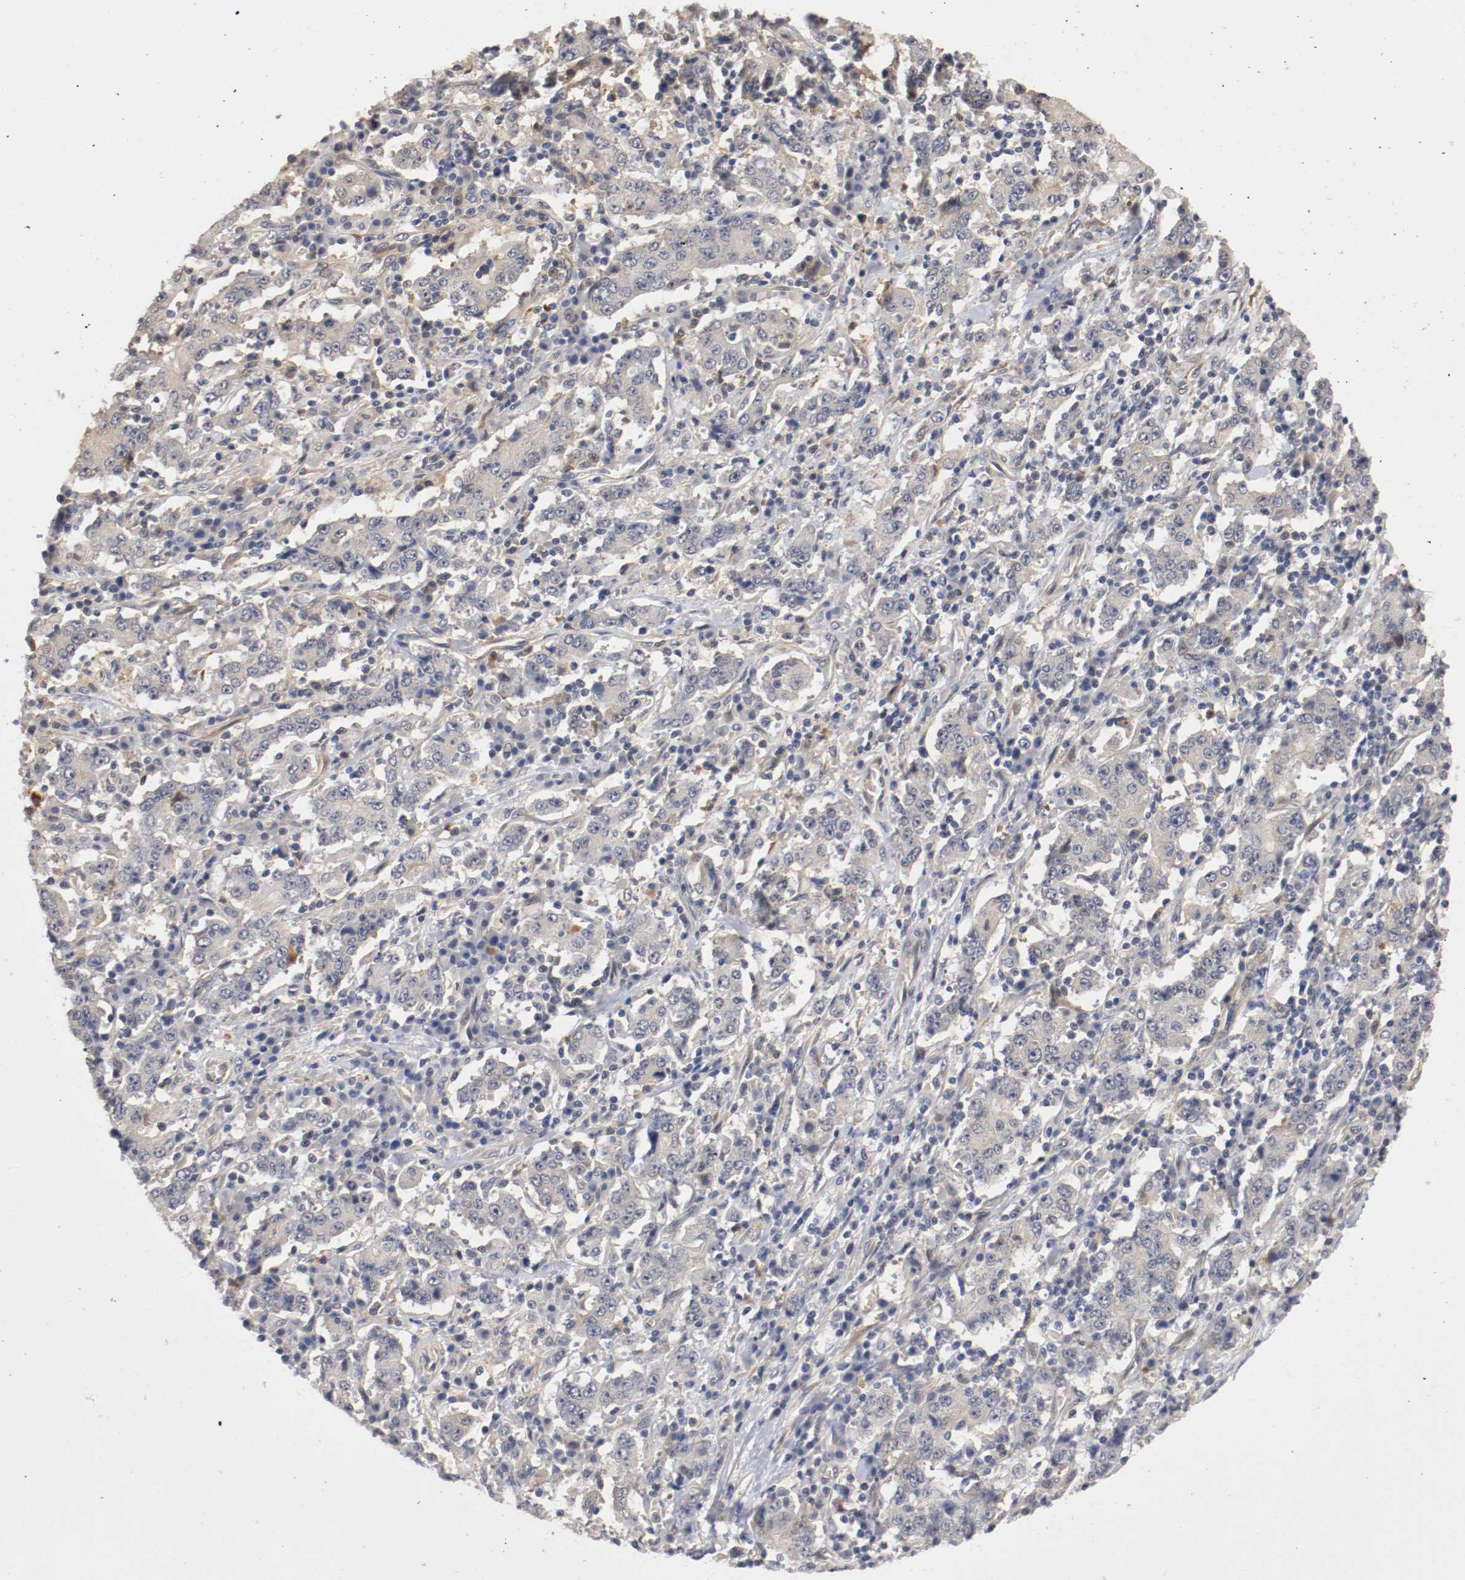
{"staining": {"intensity": "weak", "quantity": "<25%", "location": "cytoplasmic/membranous"}, "tissue": "stomach cancer", "cell_type": "Tumor cells", "image_type": "cancer", "snomed": [{"axis": "morphology", "description": "Normal tissue, NOS"}, {"axis": "morphology", "description": "Adenocarcinoma, NOS"}, {"axis": "topography", "description": "Stomach, upper"}, {"axis": "topography", "description": "Stomach"}], "caption": "Immunohistochemistry (IHC) of stomach adenocarcinoma demonstrates no positivity in tumor cells. (Brightfield microscopy of DAB (3,3'-diaminobenzidine) immunohistochemistry (IHC) at high magnification).", "gene": "RBM23", "patient": {"sex": "male", "age": 59}}